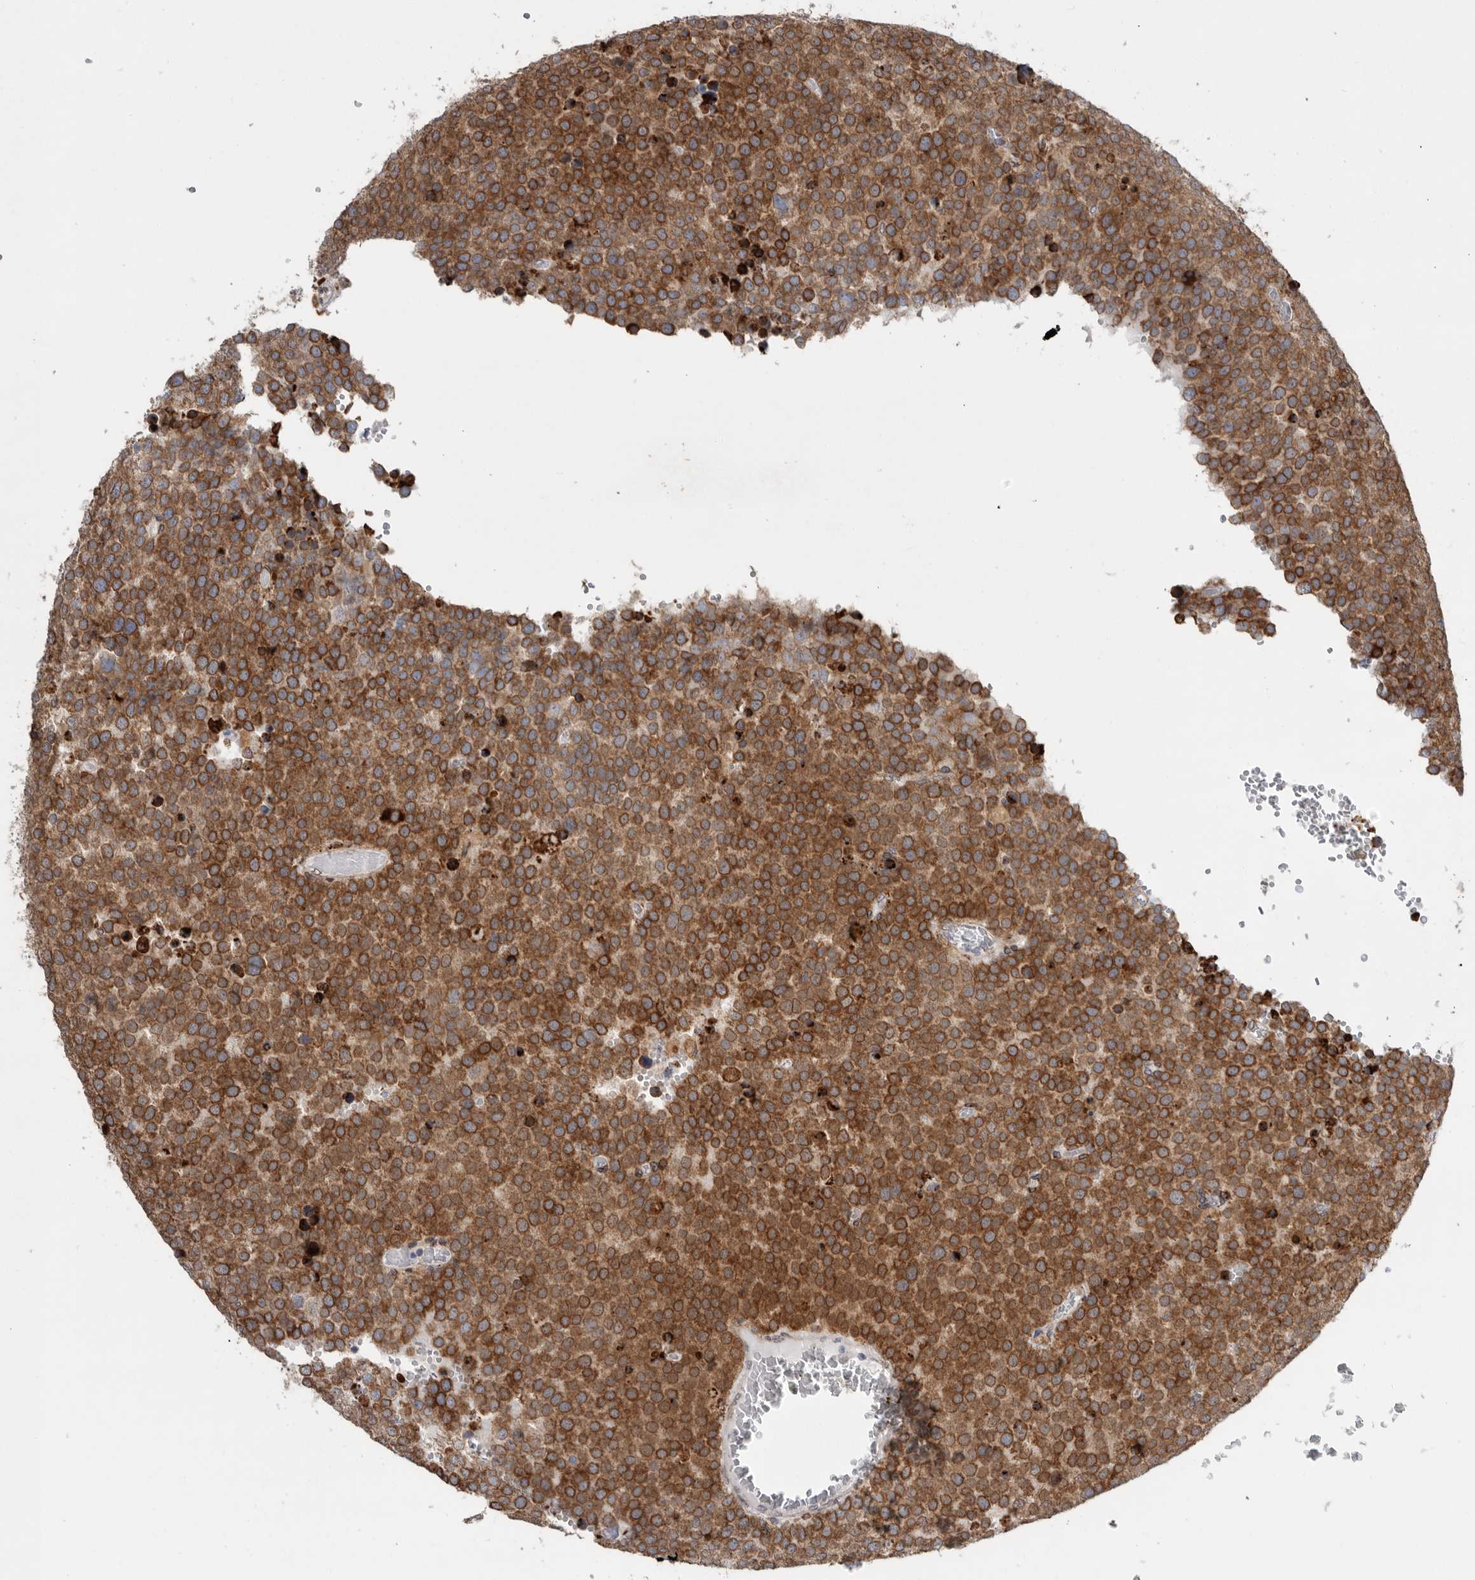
{"staining": {"intensity": "strong", "quantity": ">75%", "location": "cytoplasmic/membranous"}, "tissue": "testis cancer", "cell_type": "Tumor cells", "image_type": "cancer", "snomed": [{"axis": "morphology", "description": "Seminoma, NOS"}, {"axis": "topography", "description": "Testis"}], "caption": "A histopathology image showing strong cytoplasmic/membranous positivity in approximately >75% of tumor cells in testis seminoma, as visualized by brown immunohistochemical staining.", "gene": "GANAB", "patient": {"sex": "male", "age": 71}}